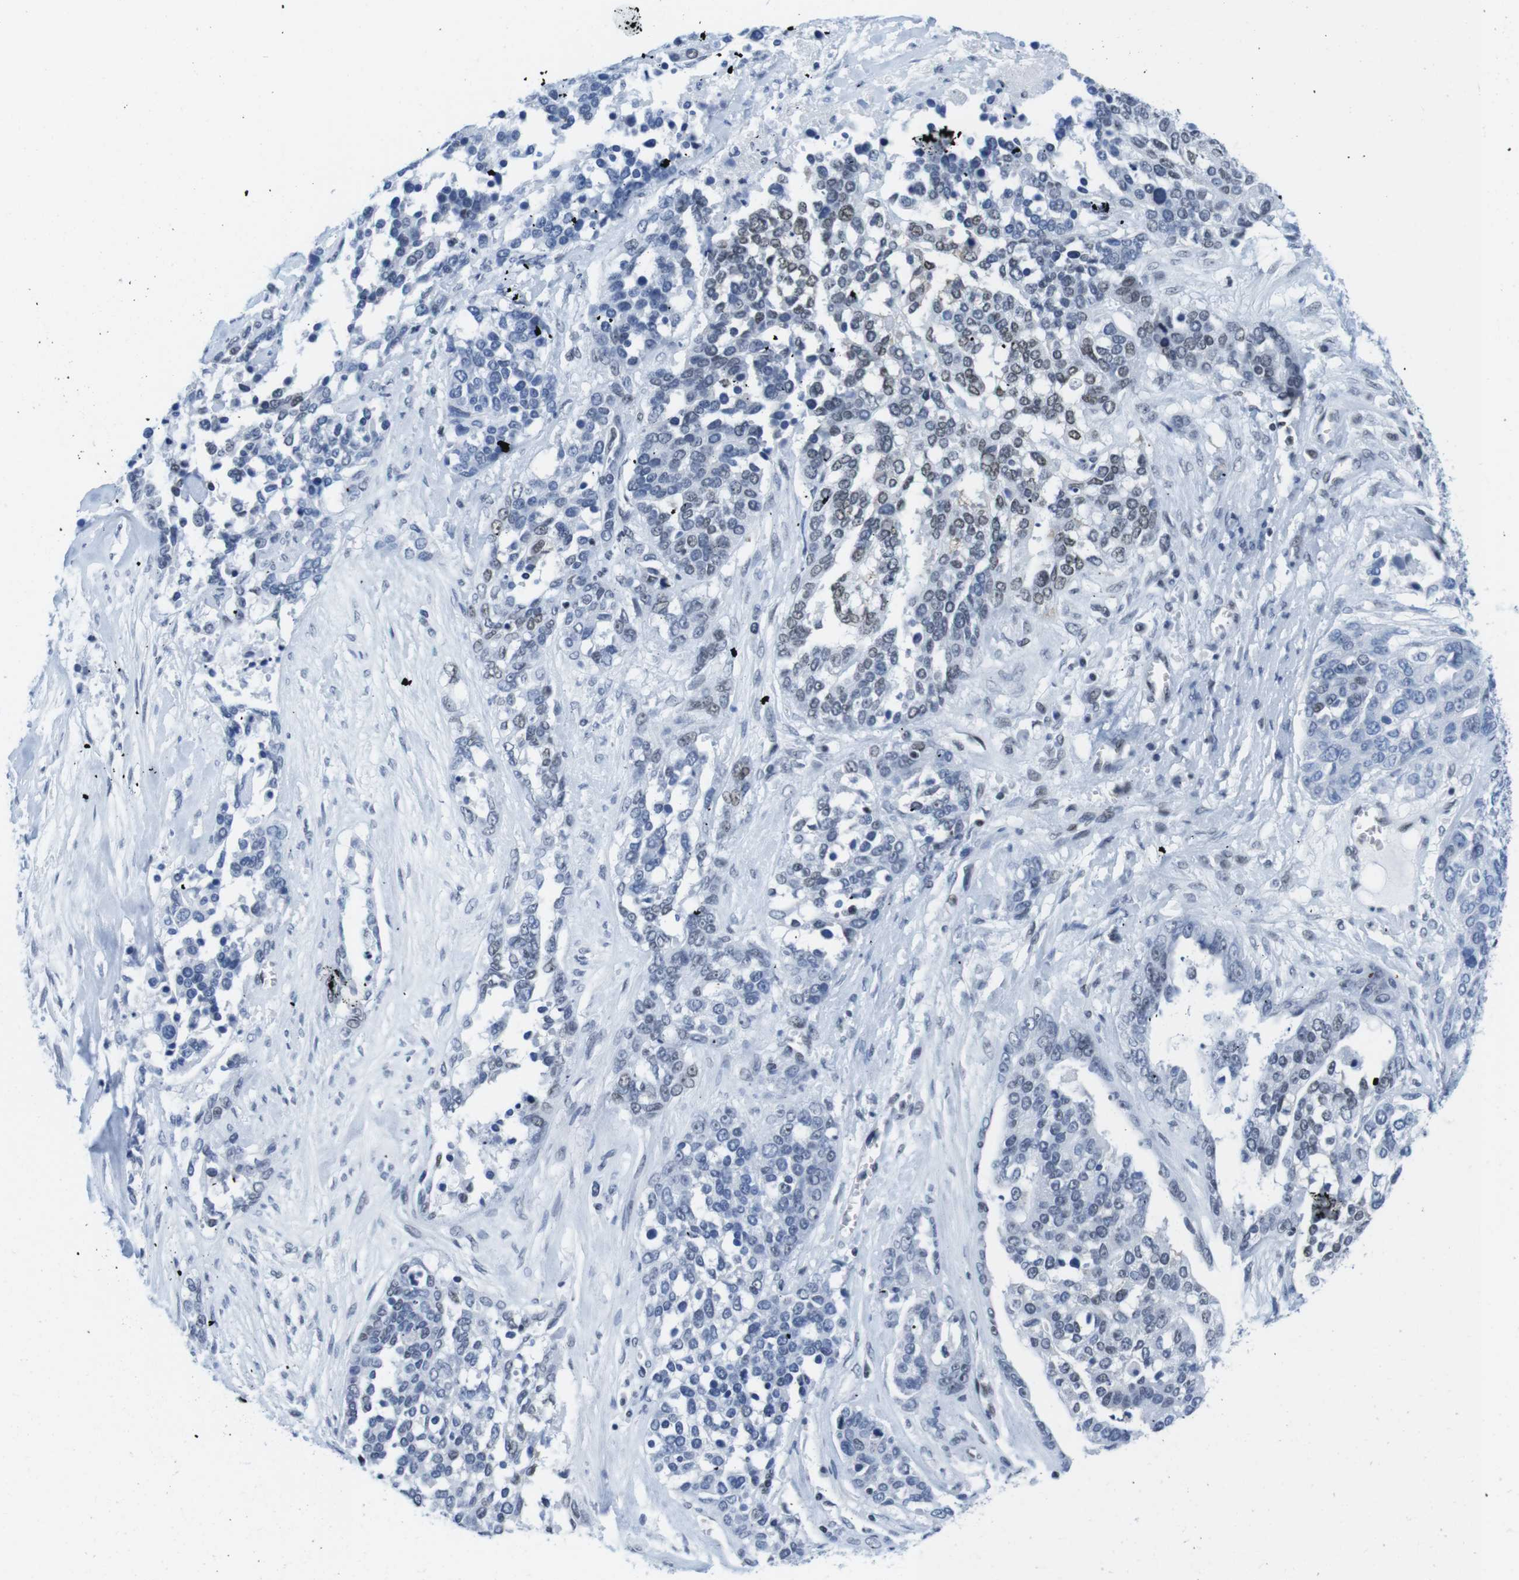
{"staining": {"intensity": "weak", "quantity": "<25%", "location": "nuclear"}, "tissue": "ovarian cancer", "cell_type": "Tumor cells", "image_type": "cancer", "snomed": [{"axis": "morphology", "description": "Cystadenocarcinoma, serous, NOS"}, {"axis": "topography", "description": "Ovary"}], "caption": "Histopathology image shows no protein staining in tumor cells of ovarian cancer (serous cystadenocarcinoma) tissue. (DAB IHC with hematoxylin counter stain).", "gene": "IFI16", "patient": {"sex": "female", "age": 44}}